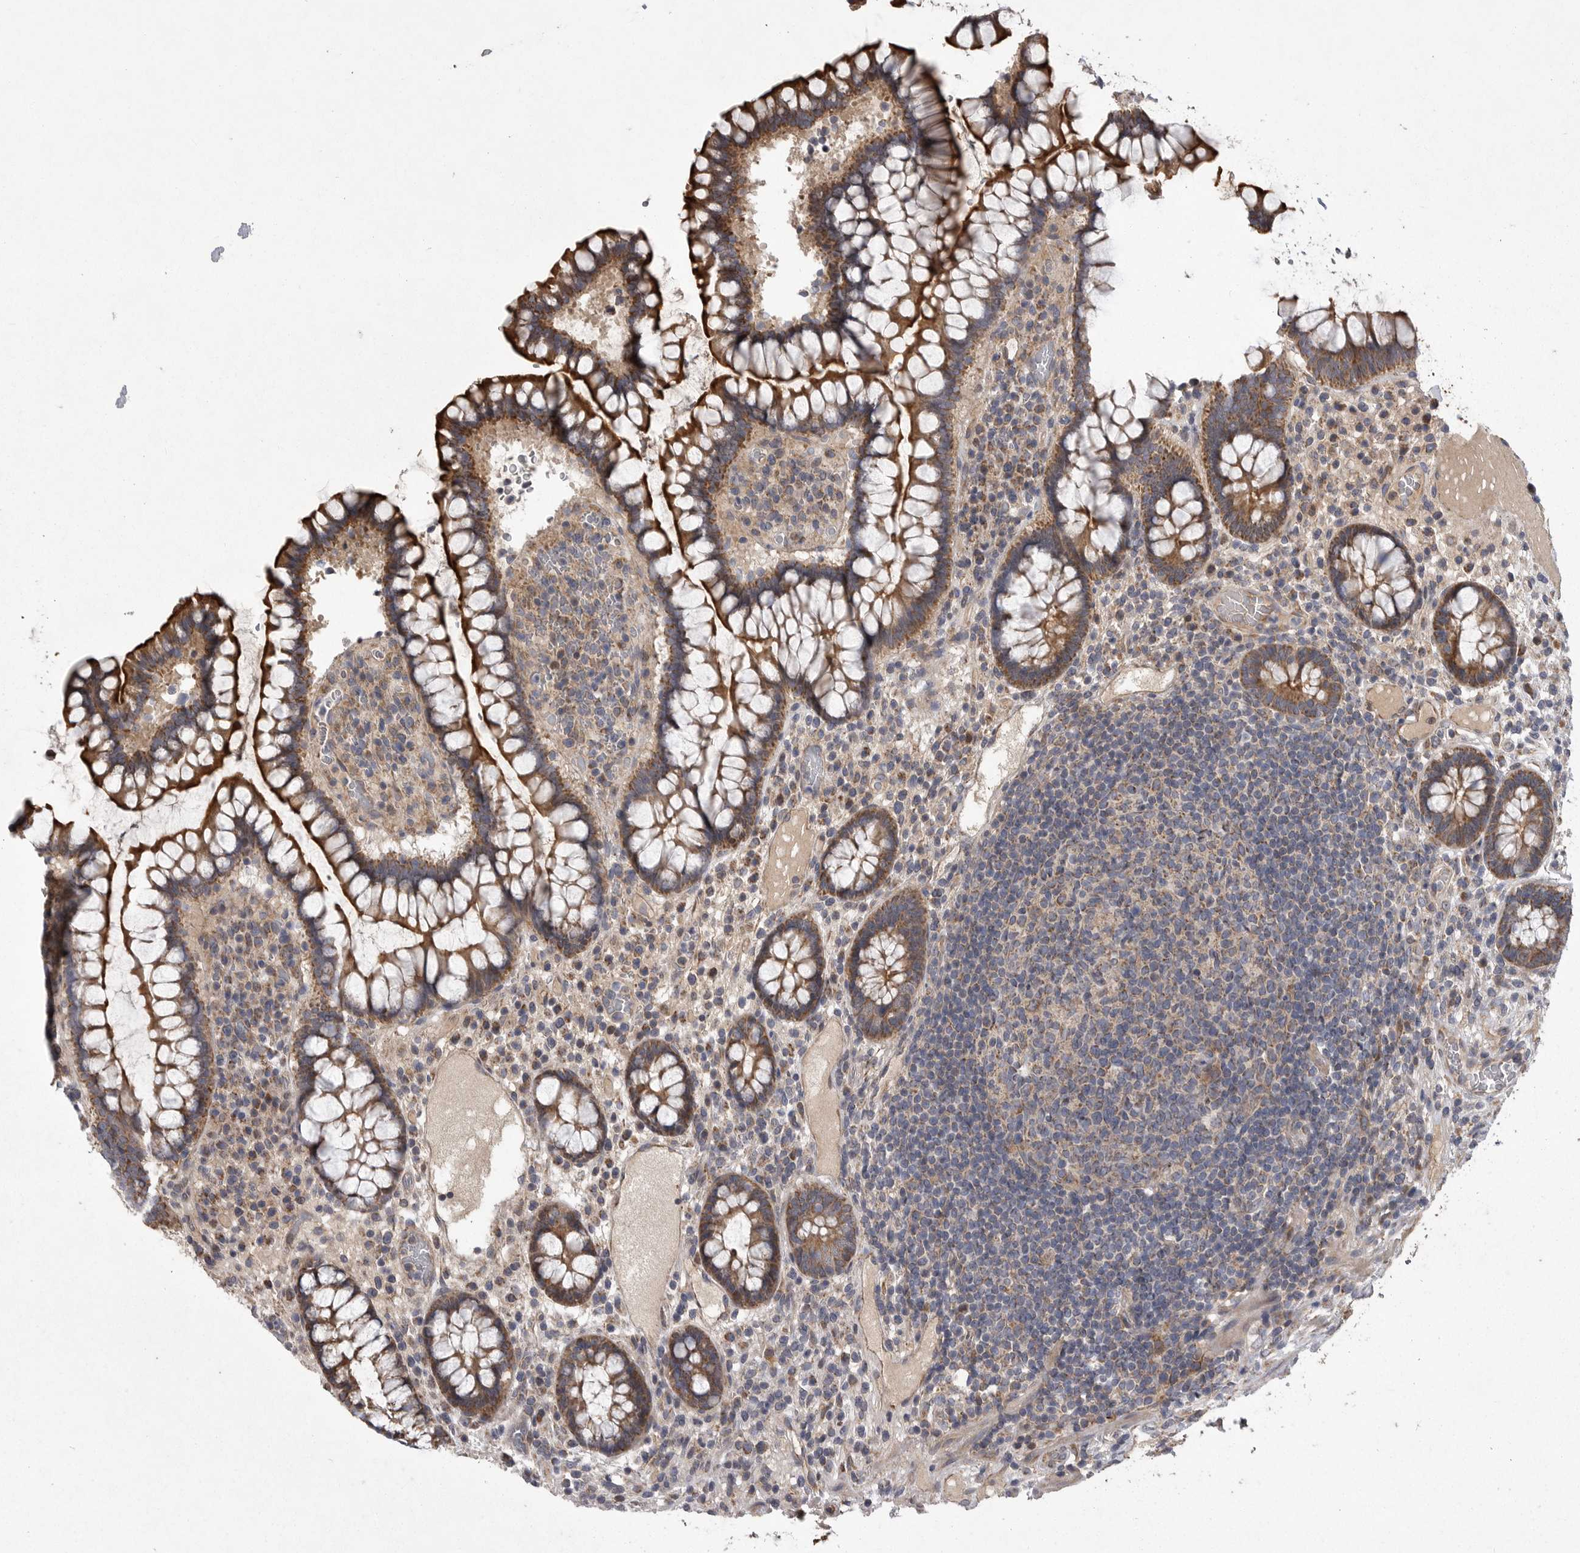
{"staining": {"intensity": "weak", "quantity": "25%-75%", "location": "cytoplasmic/membranous"}, "tissue": "colon", "cell_type": "Endothelial cells", "image_type": "normal", "snomed": [{"axis": "morphology", "description": "Normal tissue, NOS"}, {"axis": "topography", "description": "Colon"}], "caption": "Weak cytoplasmic/membranous expression is appreciated in approximately 25%-75% of endothelial cells in benign colon.", "gene": "CRP", "patient": {"sex": "female", "age": 79}}